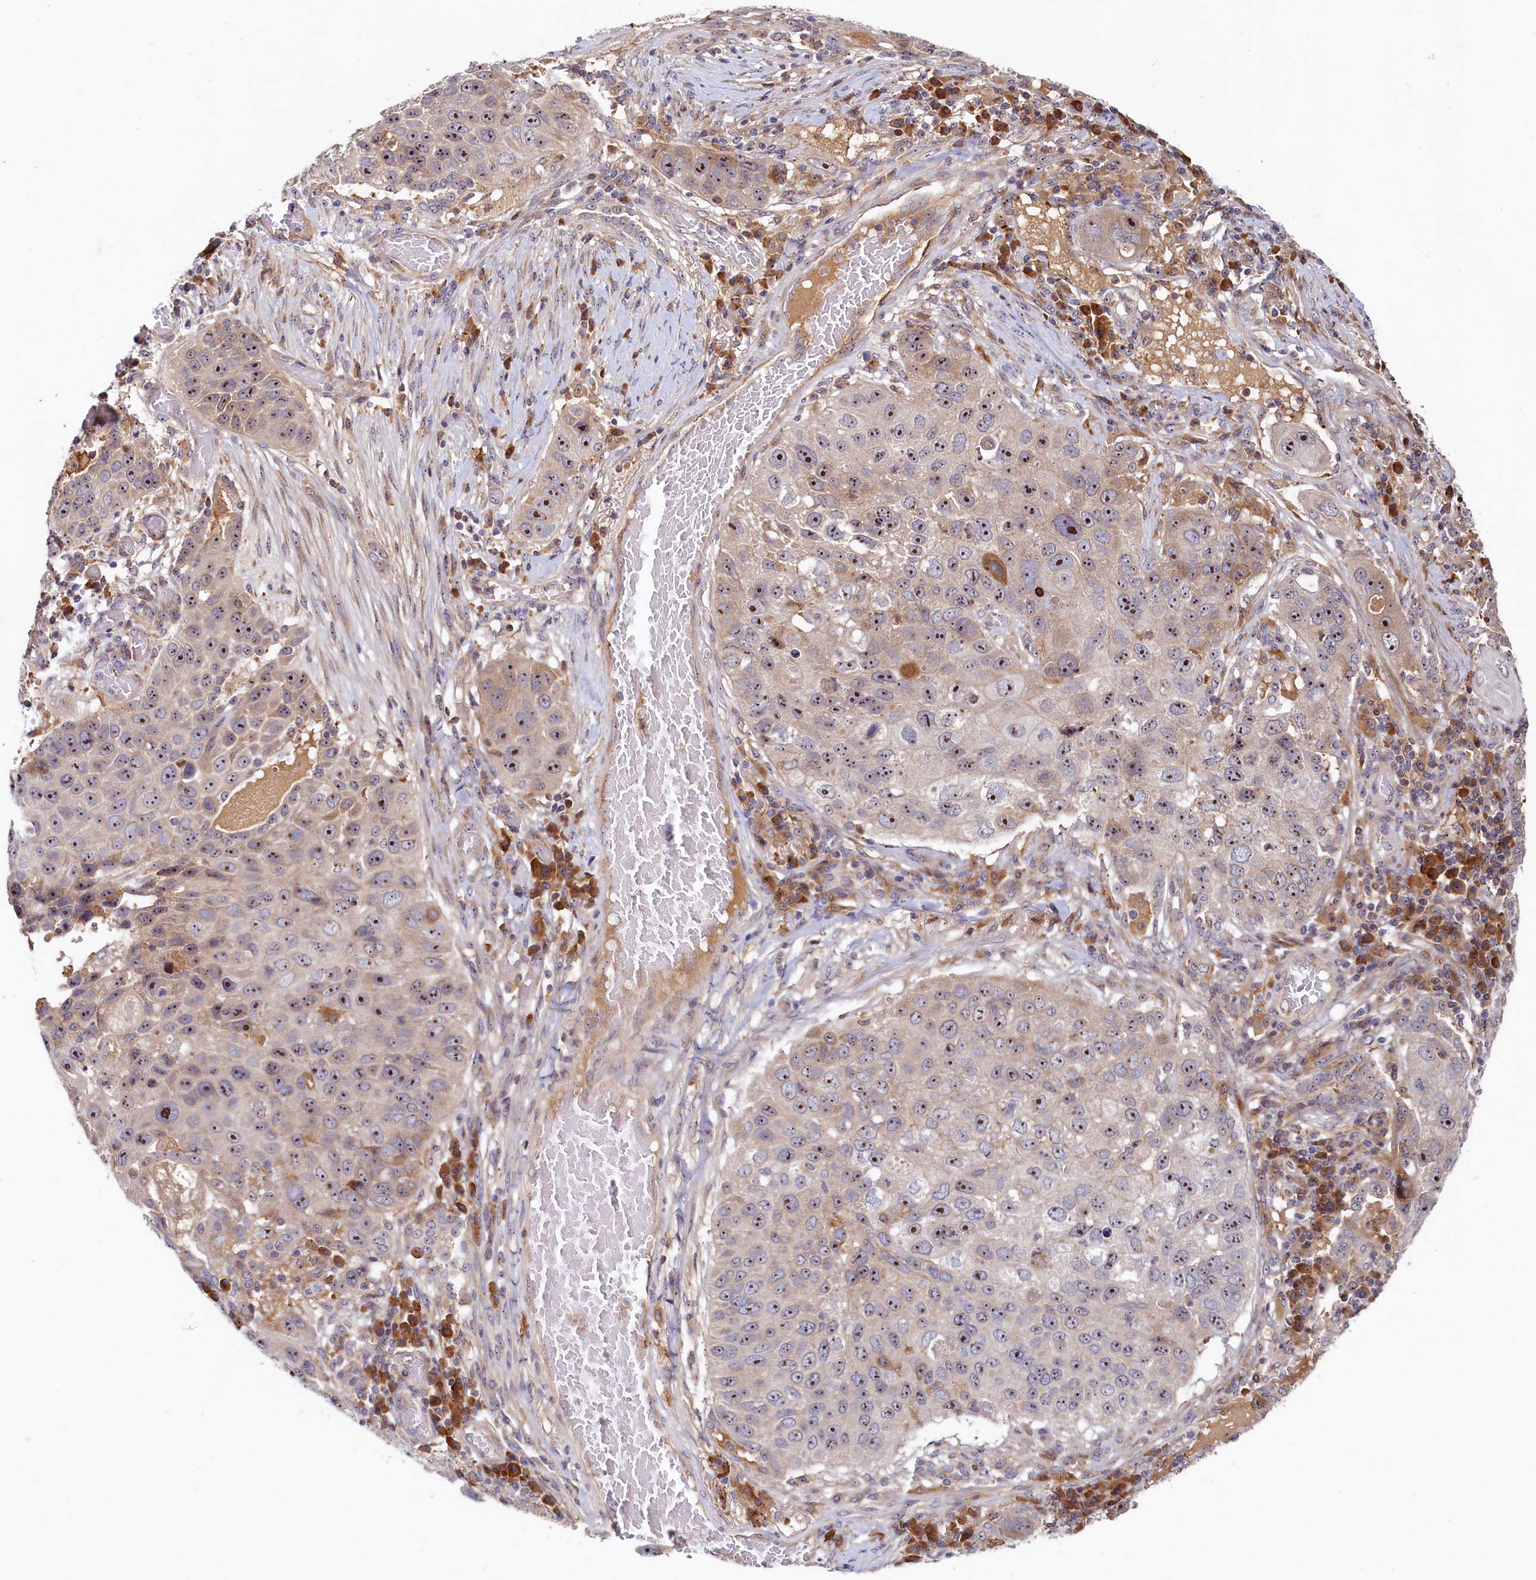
{"staining": {"intensity": "moderate", "quantity": ">75%", "location": "nuclear"}, "tissue": "lung cancer", "cell_type": "Tumor cells", "image_type": "cancer", "snomed": [{"axis": "morphology", "description": "Squamous cell carcinoma, NOS"}, {"axis": "topography", "description": "Lung"}], "caption": "Moderate nuclear protein staining is identified in approximately >75% of tumor cells in lung cancer (squamous cell carcinoma).", "gene": "RGS7BP", "patient": {"sex": "male", "age": 61}}